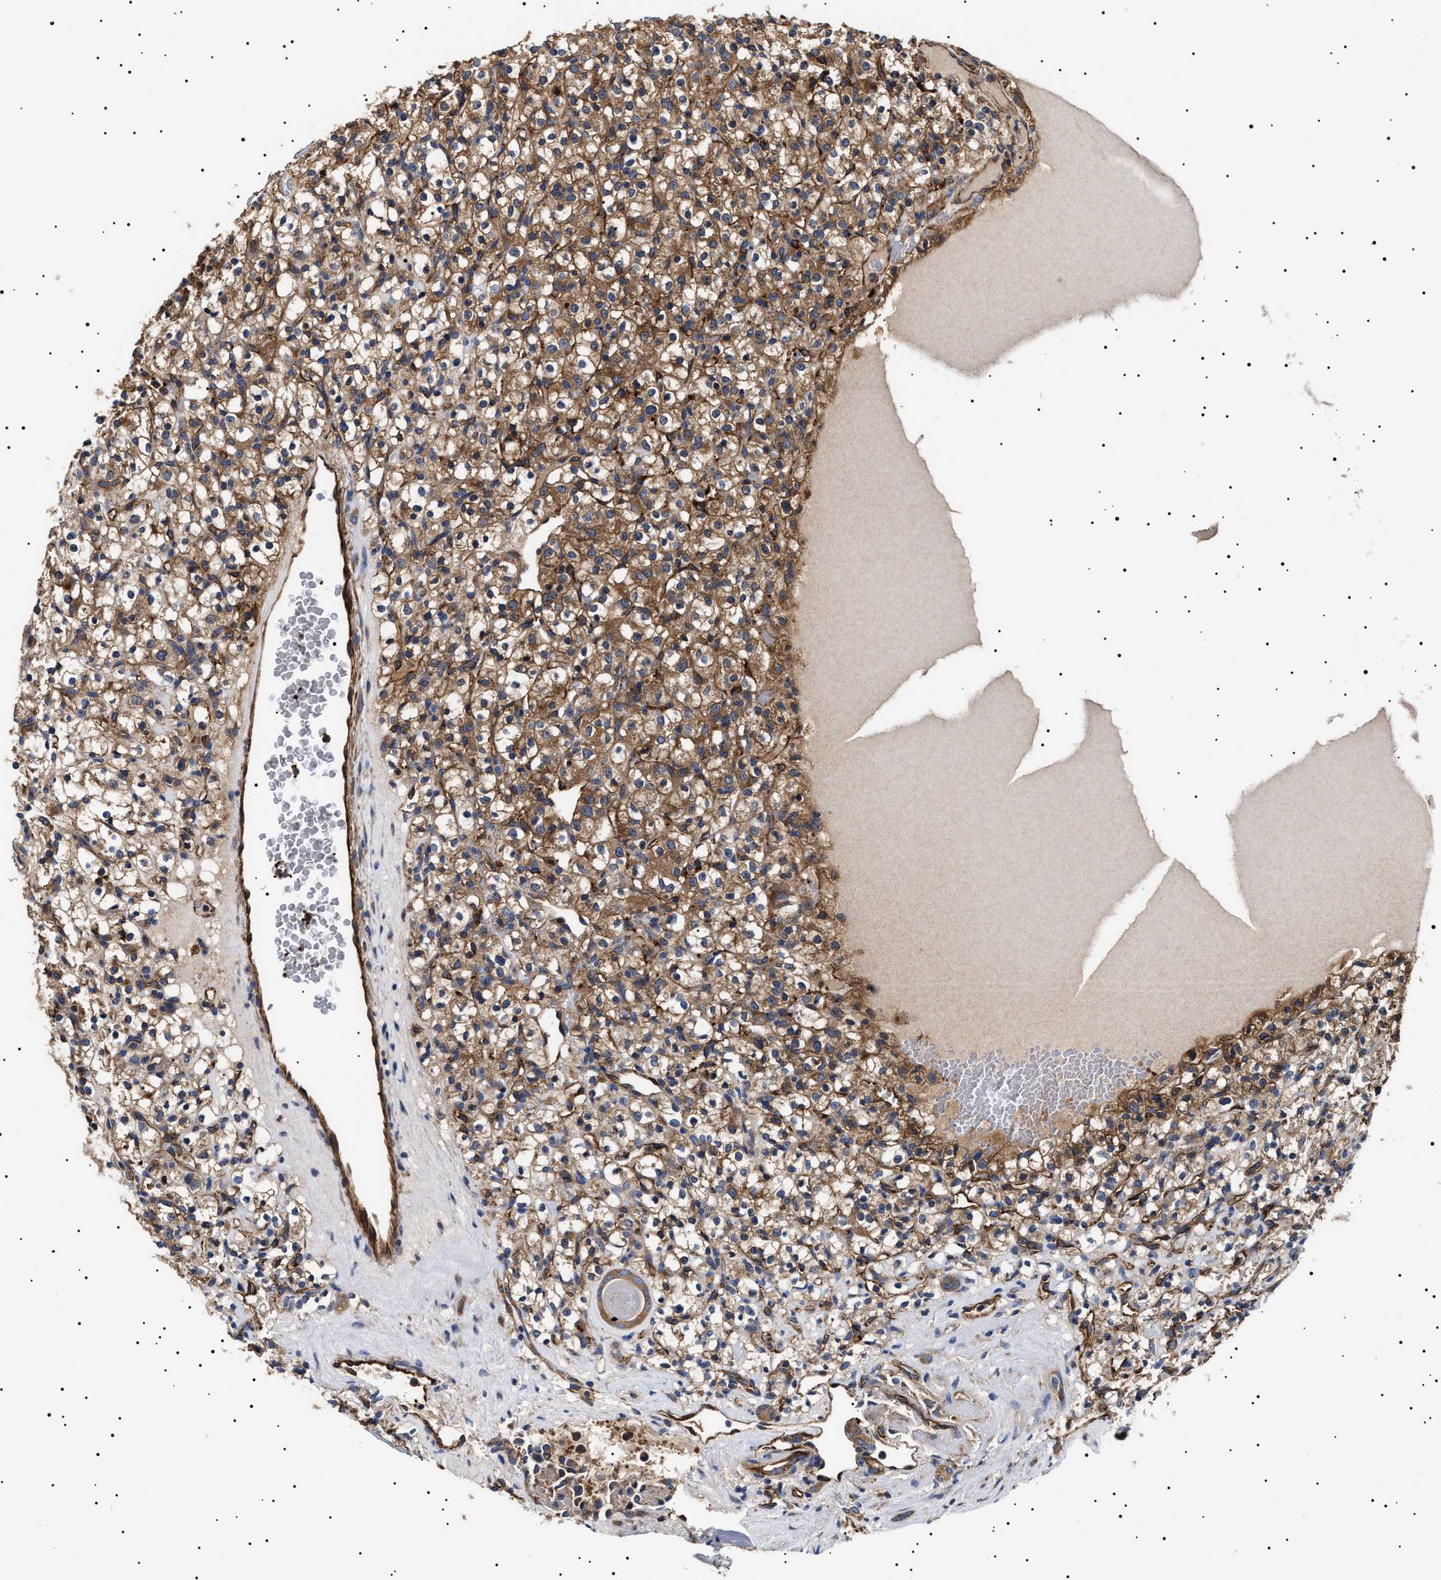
{"staining": {"intensity": "moderate", "quantity": ">75%", "location": "cytoplasmic/membranous"}, "tissue": "renal cancer", "cell_type": "Tumor cells", "image_type": "cancer", "snomed": [{"axis": "morphology", "description": "Normal tissue, NOS"}, {"axis": "morphology", "description": "Adenocarcinoma, NOS"}, {"axis": "topography", "description": "Kidney"}], "caption": "Moderate cytoplasmic/membranous staining is appreciated in about >75% of tumor cells in renal adenocarcinoma. (DAB IHC, brown staining for protein, blue staining for nuclei).", "gene": "TPP2", "patient": {"sex": "female", "age": 72}}